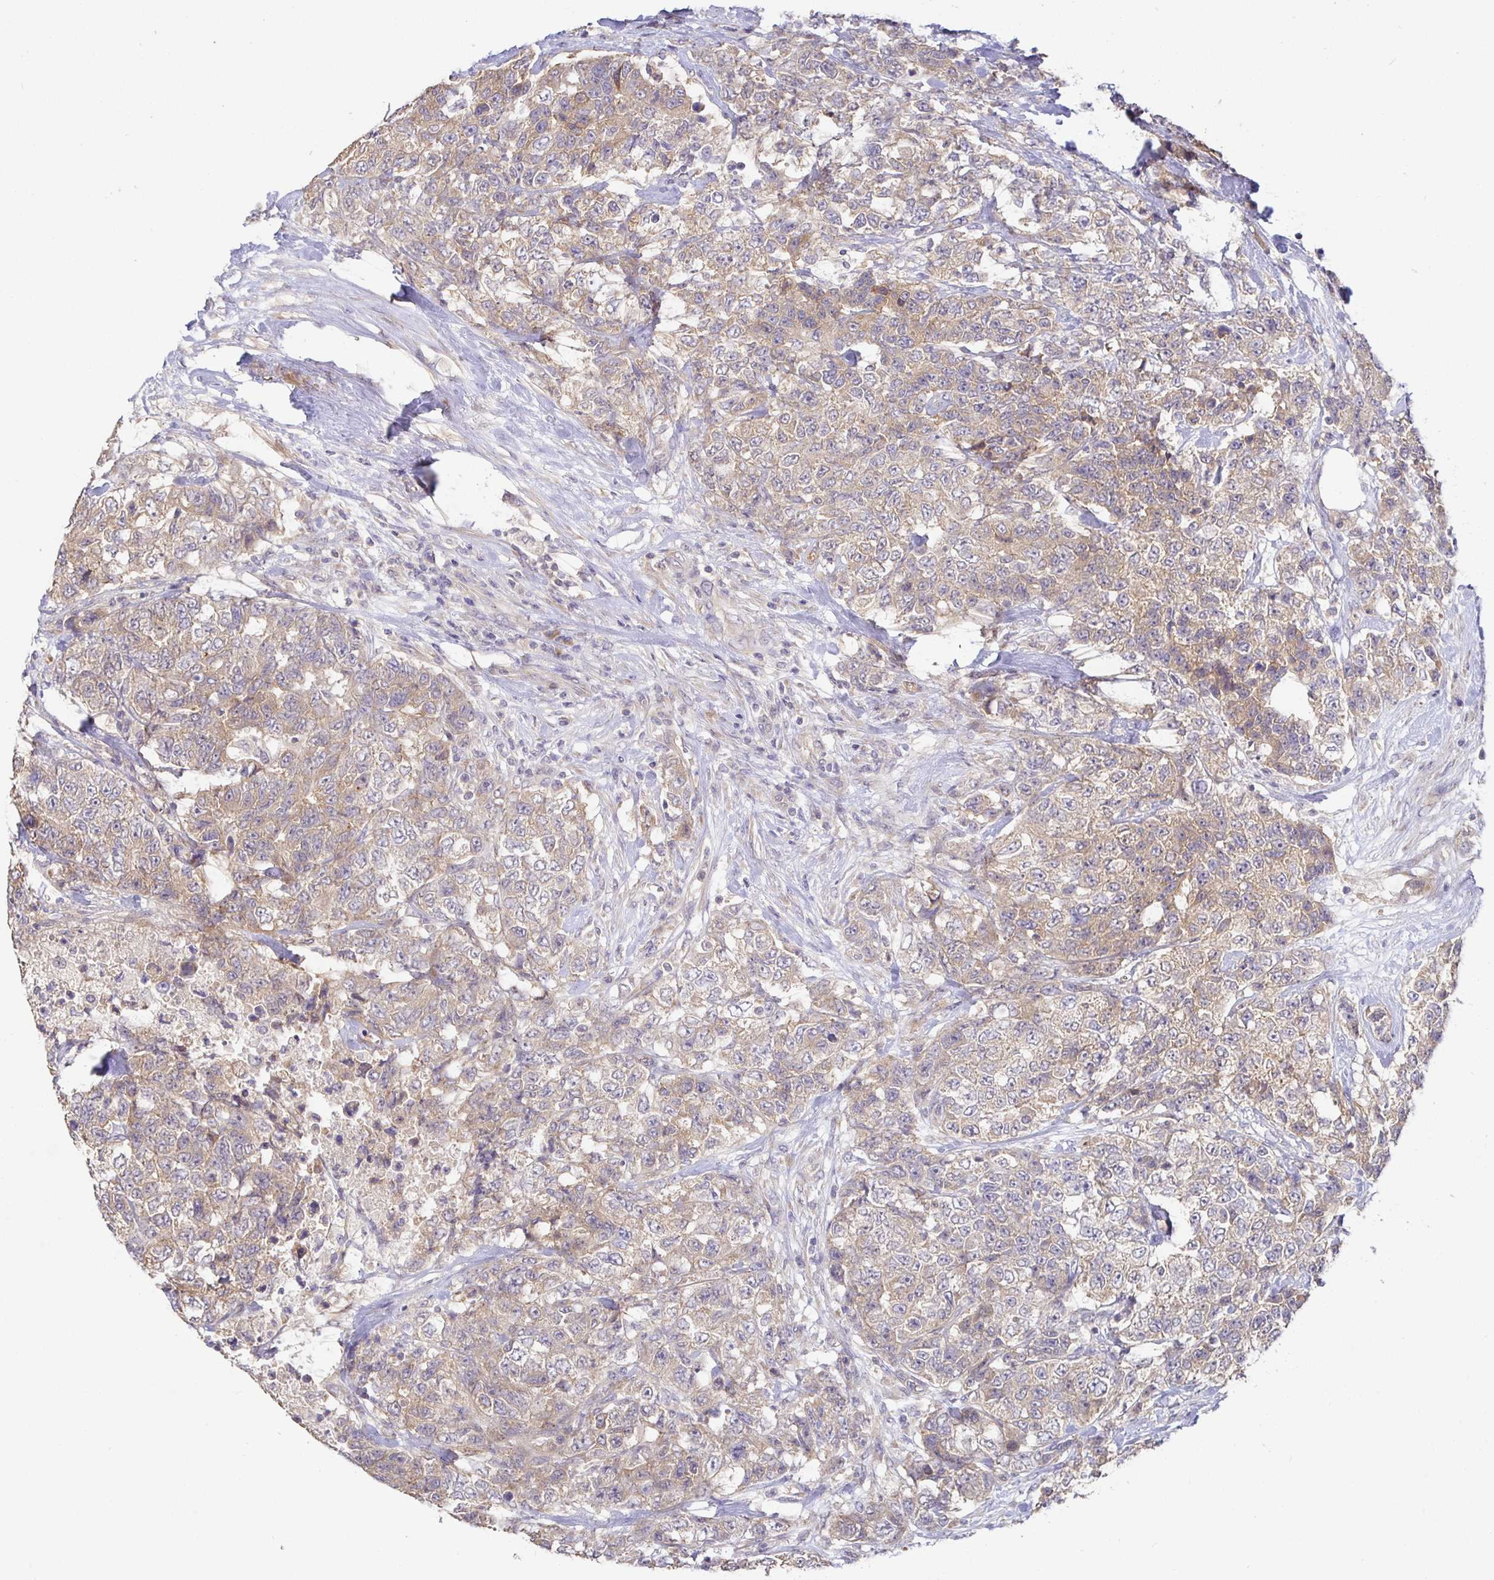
{"staining": {"intensity": "weak", "quantity": ">75%", "location": "cytoplasmic/membranous"}, "tissue": "urothelial cancer", "cell_type": "Tumor cells", "image_type": "cancer", "snomed": [{"axis": "morphology", "description": "Urothelial carcinoma, High grade"}, {"axis": "topography", "description": "Urinary bladder"}], "caption": "Urothelial carcinoma (high-grade) stained with IHC exhibits weak cytoplasmic/membranous staining in approximately >75% of tumor cells.", "gene": "ZDHHC11", "patient": {"sex": "female", "age": 78}}